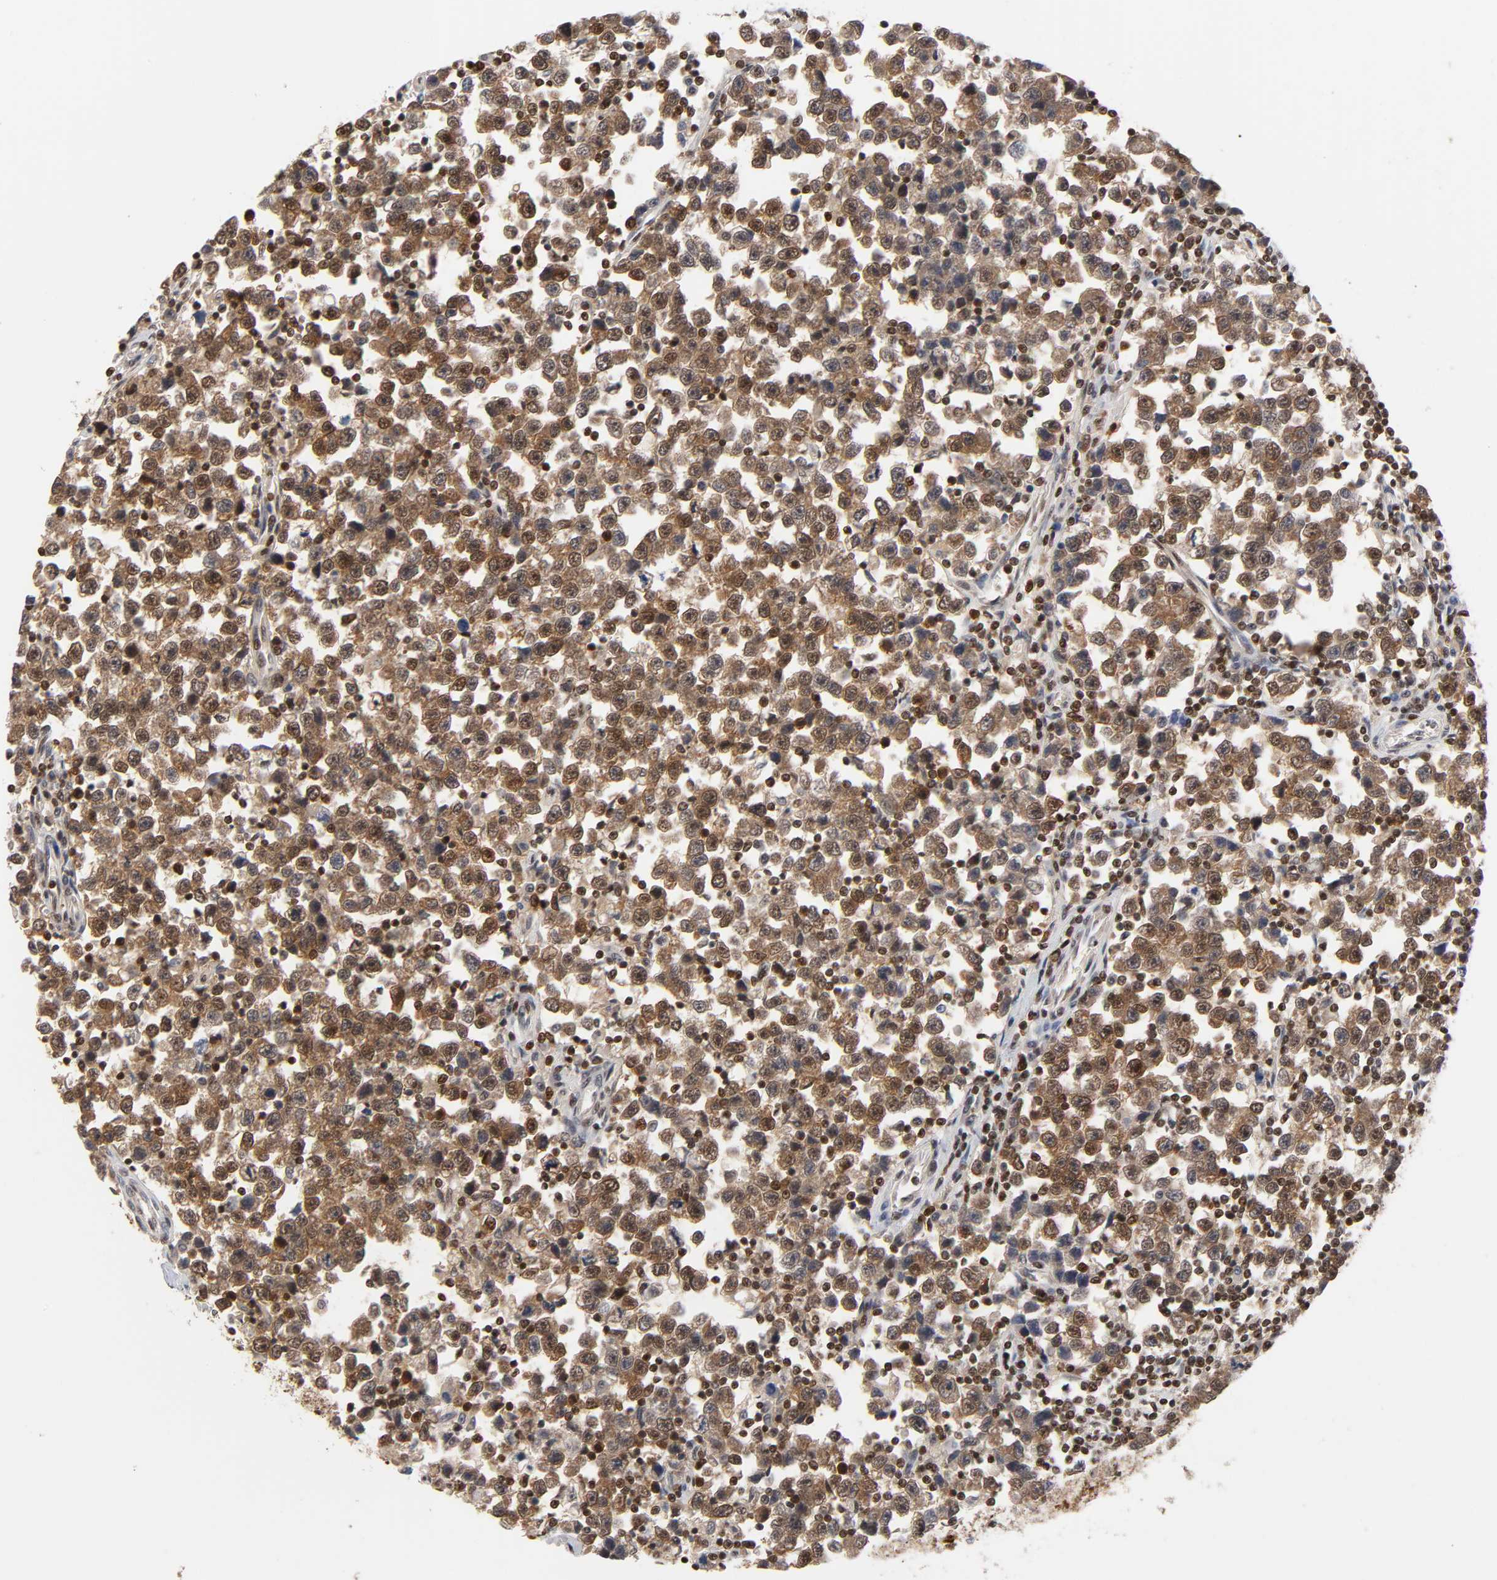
{"staining": {"intensity": "strong", "quantity": ">75%", "location": "cytoplasmic/membranous,nuclear"}, "tissue": "testis cancer", "cell_type": "Tumor cells", "image_type": "cancer", "snomed": [{"axis": "morphology", "description": "Seminoma, NOS"}, {"axis": "topography", "description": "Testis"}], "caption": "Immunohistochemistry staining of testis seminoma, which exhibits high levels of strong cytoplasmic/membranous and nuclear staining in about >75% of tumor cells indicating strong cytoplasmic/membranous and nuclear protein positivity. The staining was performed using DAB (brown) for protein detection and nuclei were counterstained in hematoxylin (blue).", "gene": "ILKAP", "patient": {"sex": "male", "age": 43}}